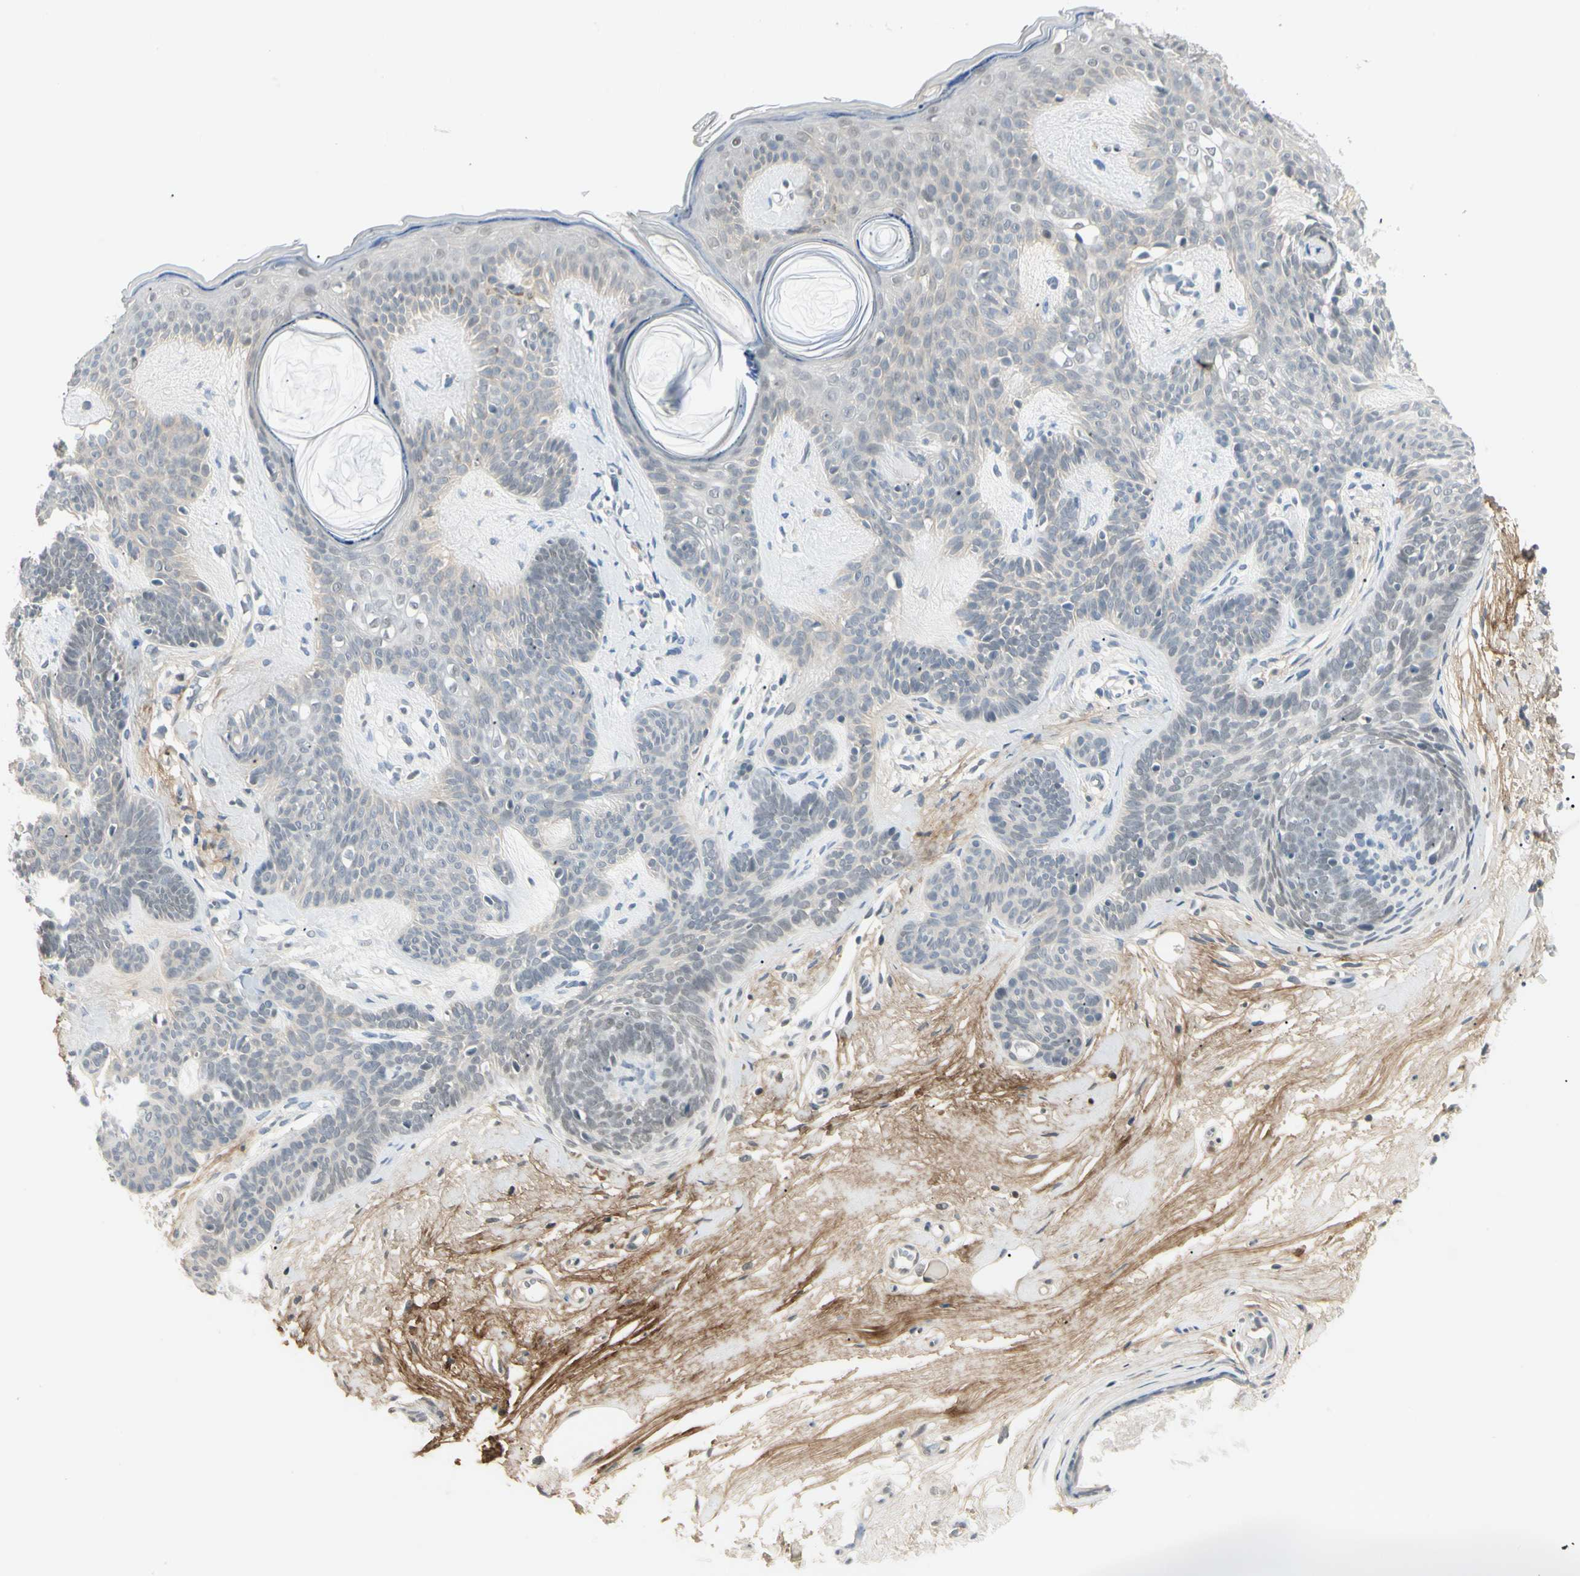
{"staining": {"intensity": "negative", "quantity": "none", "location": "none"}, "tissue": "skin cancer", "cell_type": "Tumor cells", "image_type": "cancer", "snomed": [{"axis": "morphology", "description": "Developmental malformation"}, {"axis": "morphology", "description": "Basal cell carcinoma"}, {"axis": "topography", "description": "Skin"}], "caption": "Tumor cells show no significant staining in skin cancer.", "gene": "ASPN", "patient": {"sex": "female", "age": 62}}